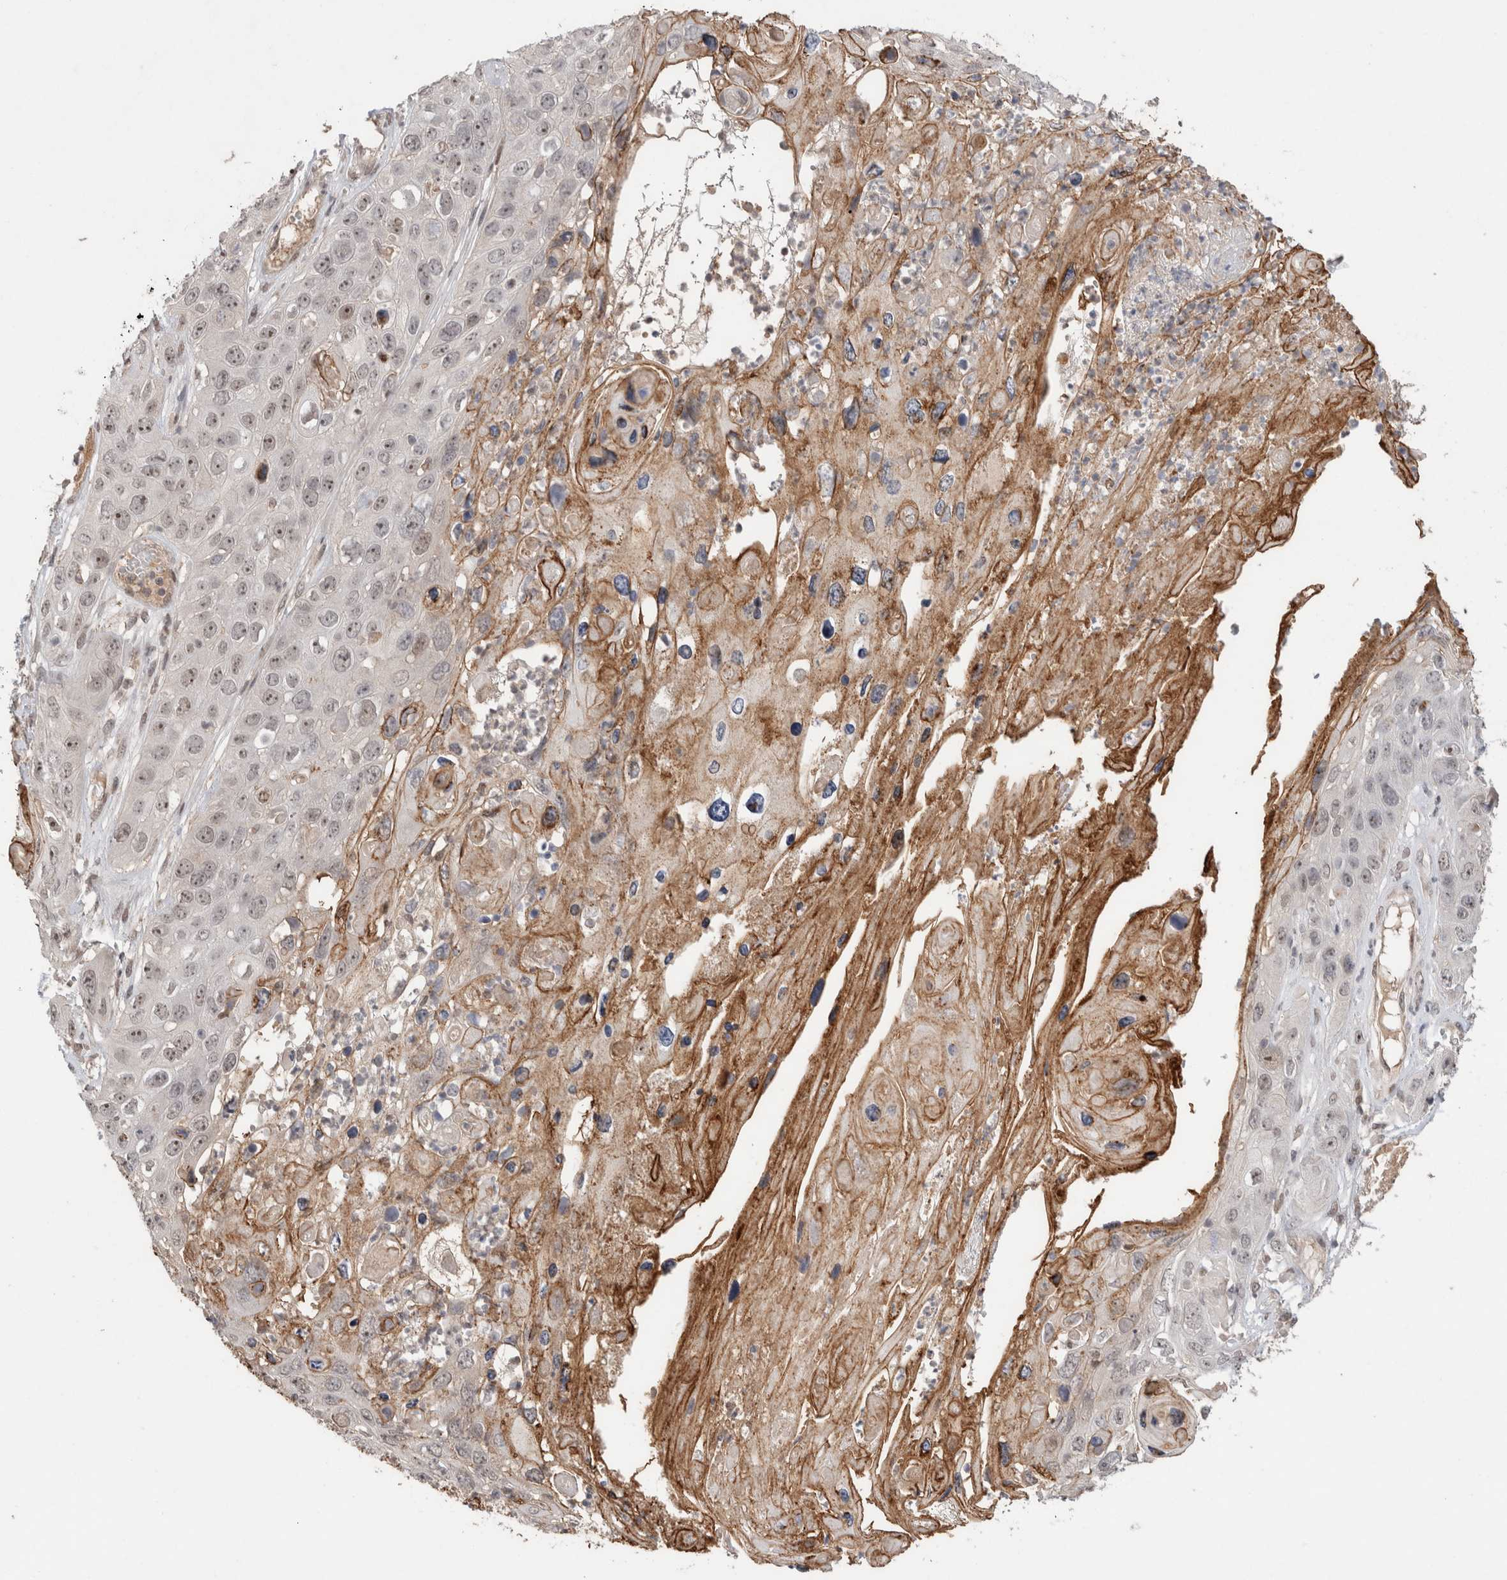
{"staining": {"intensity": "weak", "quantity": ">75%", "location": "nuclear"}, "tissue": "skin cancer", "cell_type": "Tumor cells", "image_type": "cancer", "snomed": [{"axis": "morphology", "description": "Squamous cell carcinoma, NOS"}, {"axis": "topography", "description": "Skin"}], "caption": "Human squamous cell carcinoma (skin) stained with a protein marker shows weak staining in tumor cells.", "gene": "SYDE2", "patient": {"sex": "male", "age": 55}}